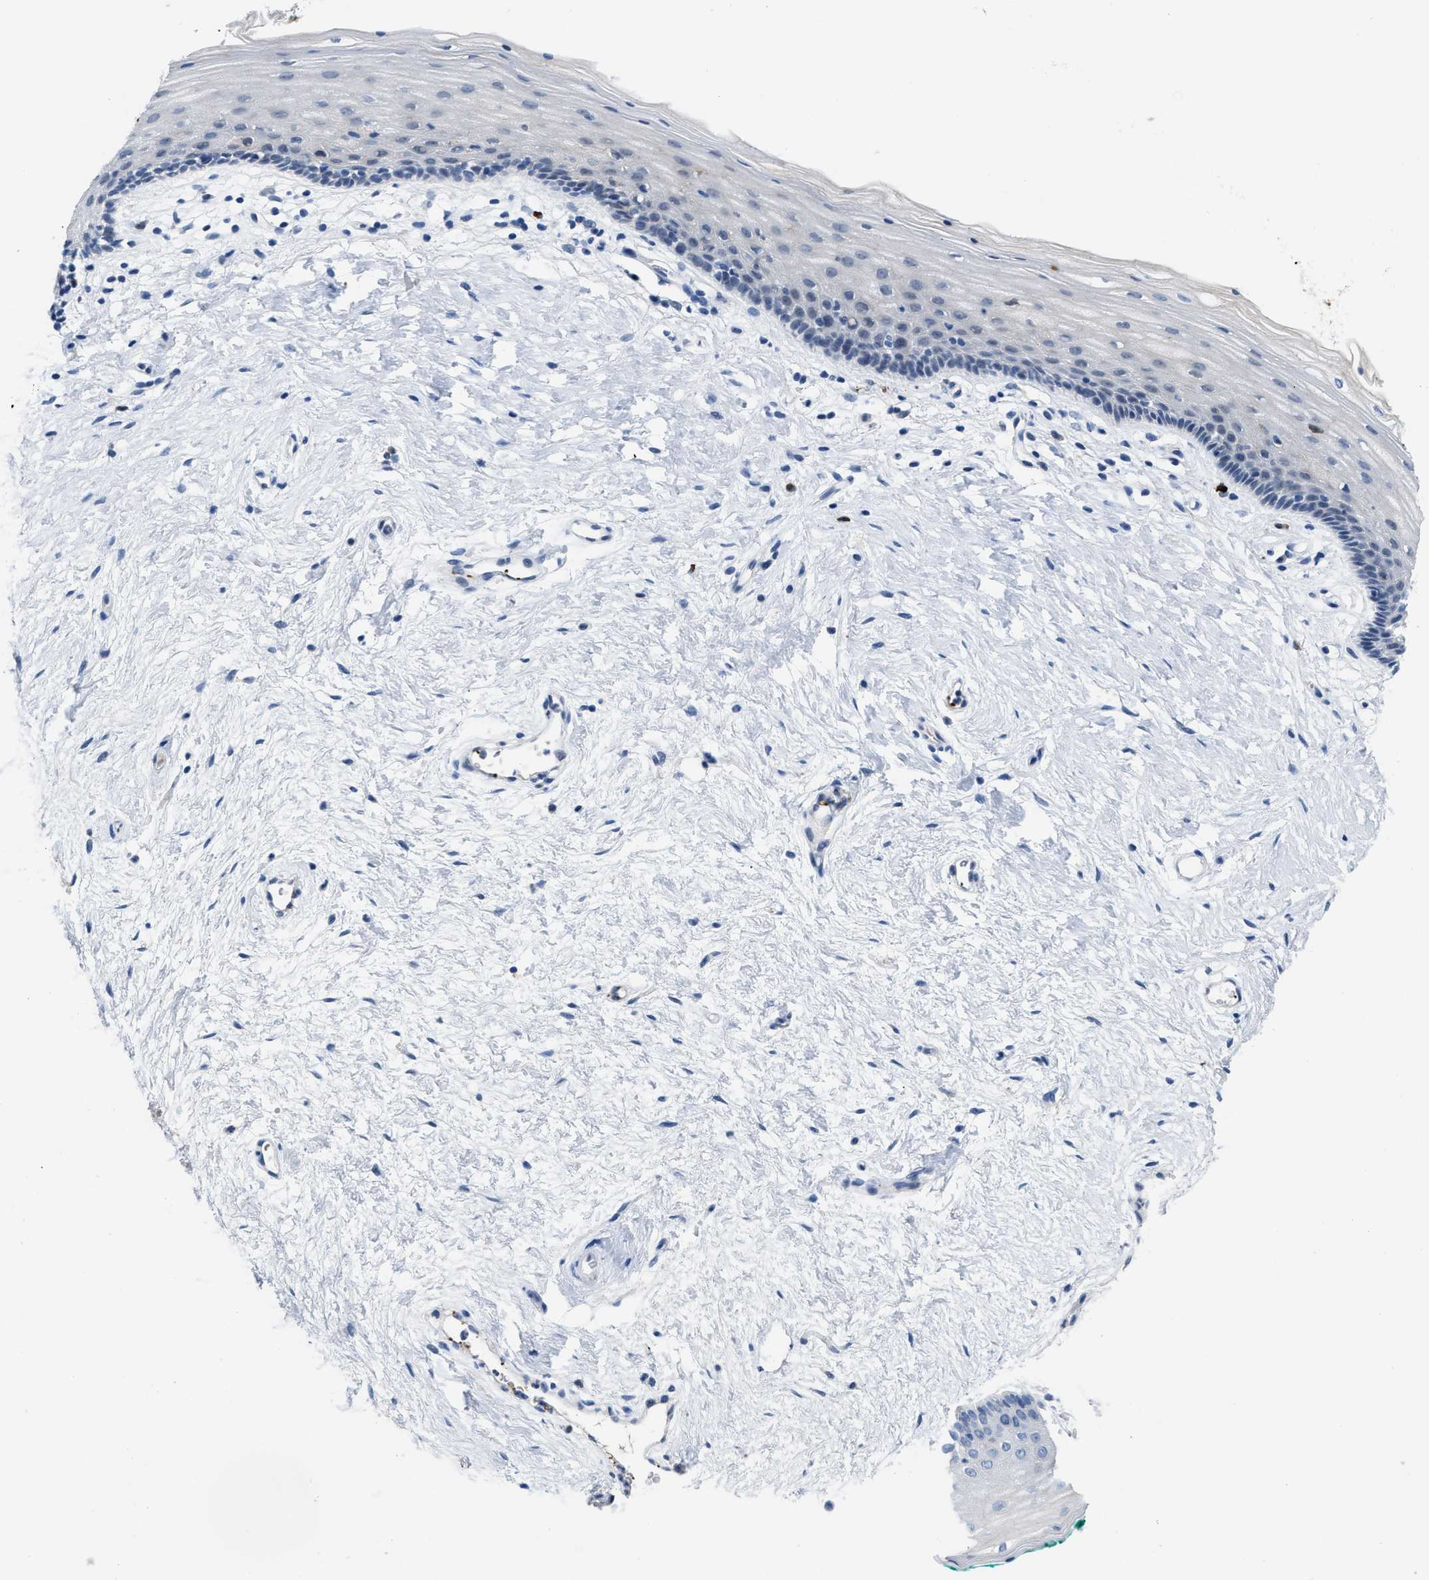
{"staining": {"intensity": "negative", "quantity": "none", "location": "none"}, "tissue": "vagina", "cell_type": "Squamous epithelial cells", "image_type": "normal", "snomed": [{"axis": "morphology", "description": "Normal tissue, NOS"}, {"axis": "topography", "description": "Vagina"}], "caption": "Immunohistochemistry of normal vagina exhibits no positivity in squamous epithelial cells. (Brightfield microscopy of DAB (3,3'-diaminobenzidine) immunohistochemistry at high magnification).", "gene": "FGF18", "patient": {"sex": "female", "age": 44}}